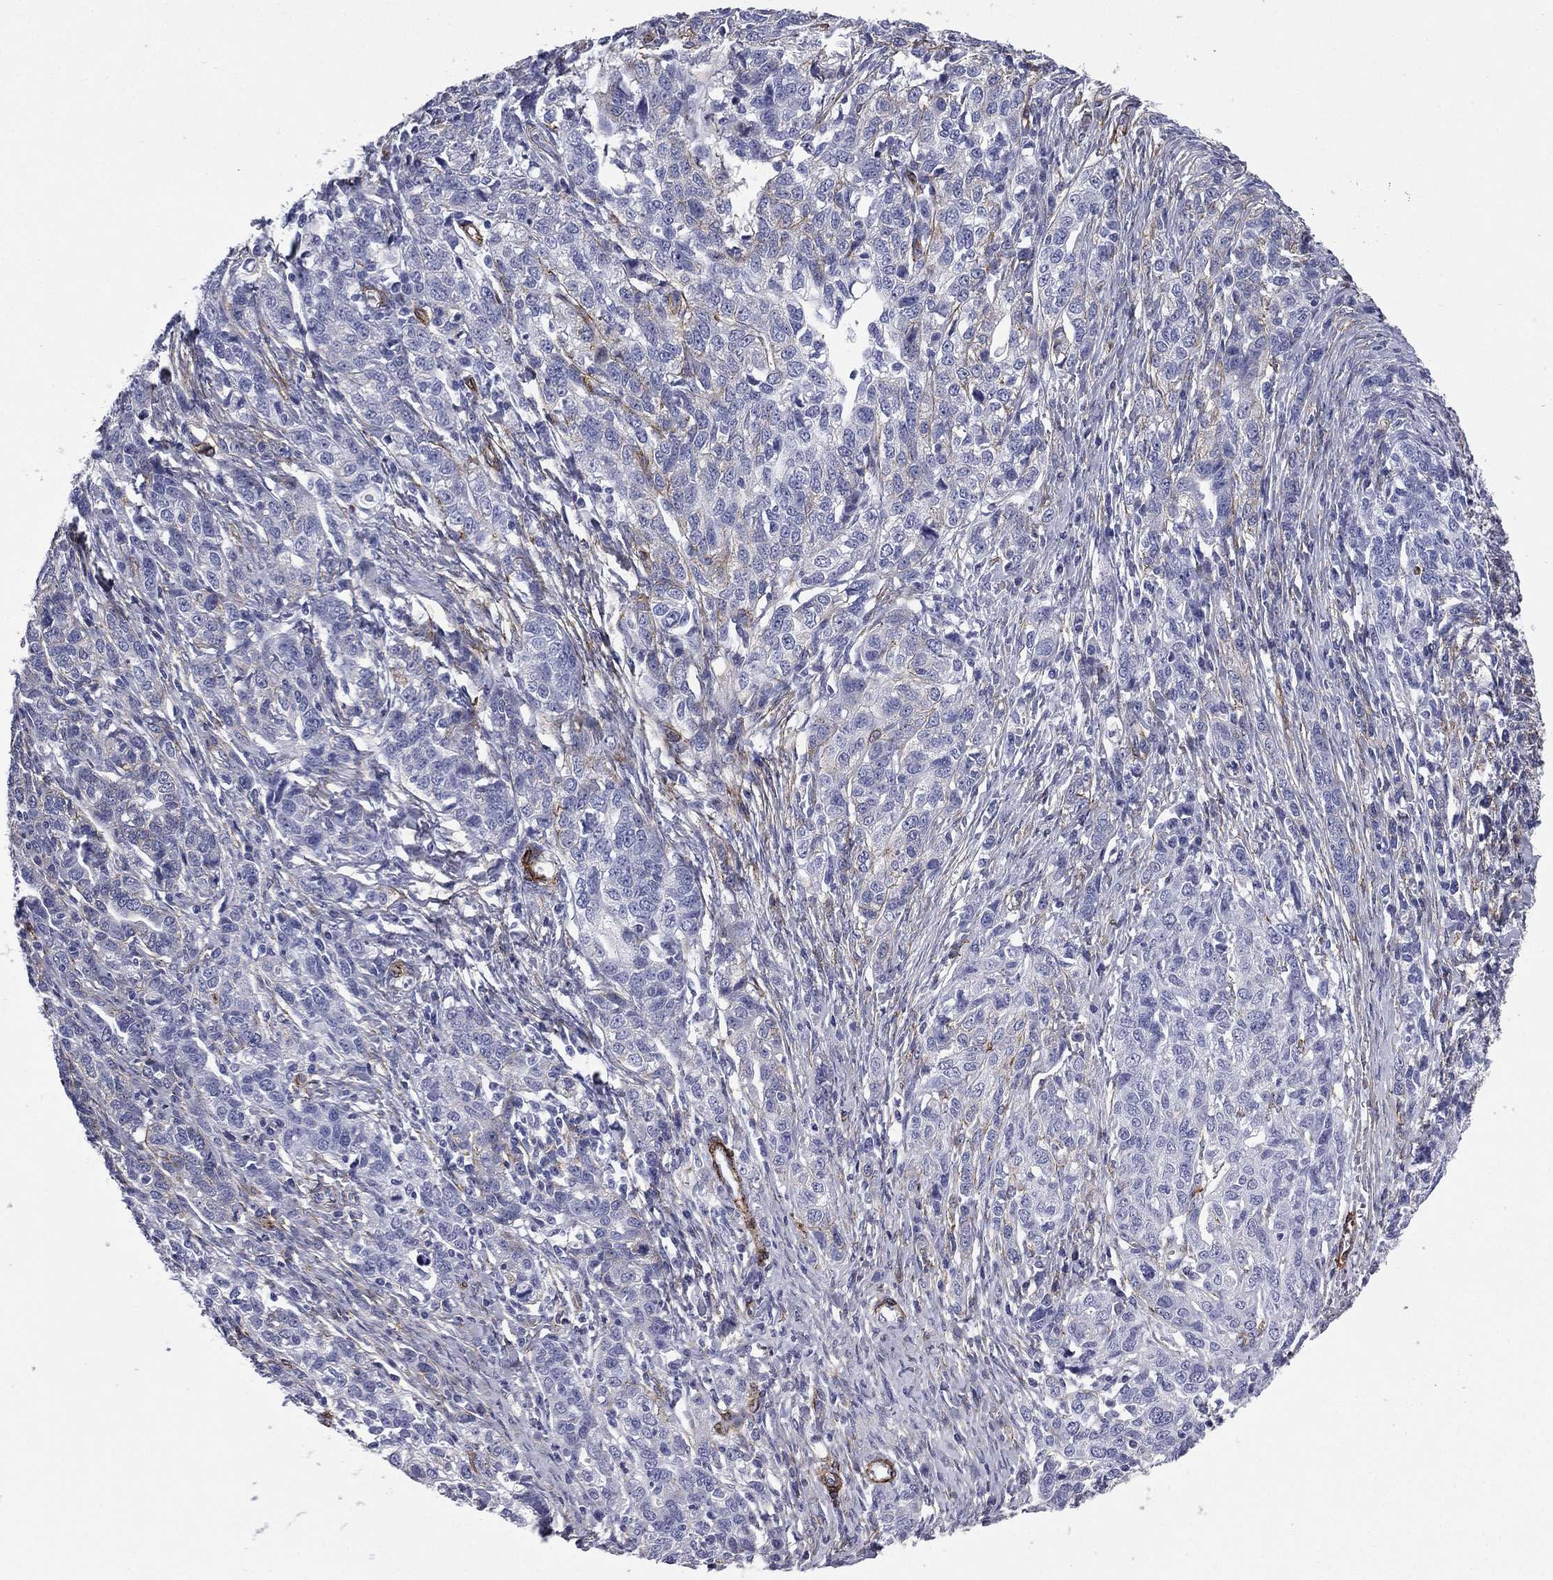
{"staining": {"intensity": "negative", "quantity": "none", "location": "none"}, "tissue": "ovarian cancer", "cell_type": "Tumor cells", "image_type": "cancer", "snomed": [{"axis": "morphology", "description": "Cystadenocarcinoma, serous, NOS"}, {"axis": "topography", "description": "Ovary"}], "caption": "The histopathology image demonstrates no significant positivity in tumor cells of ovarian cancer.", "gene": "CAVIN3", "patient": {"sex": "female", "age": 71}}